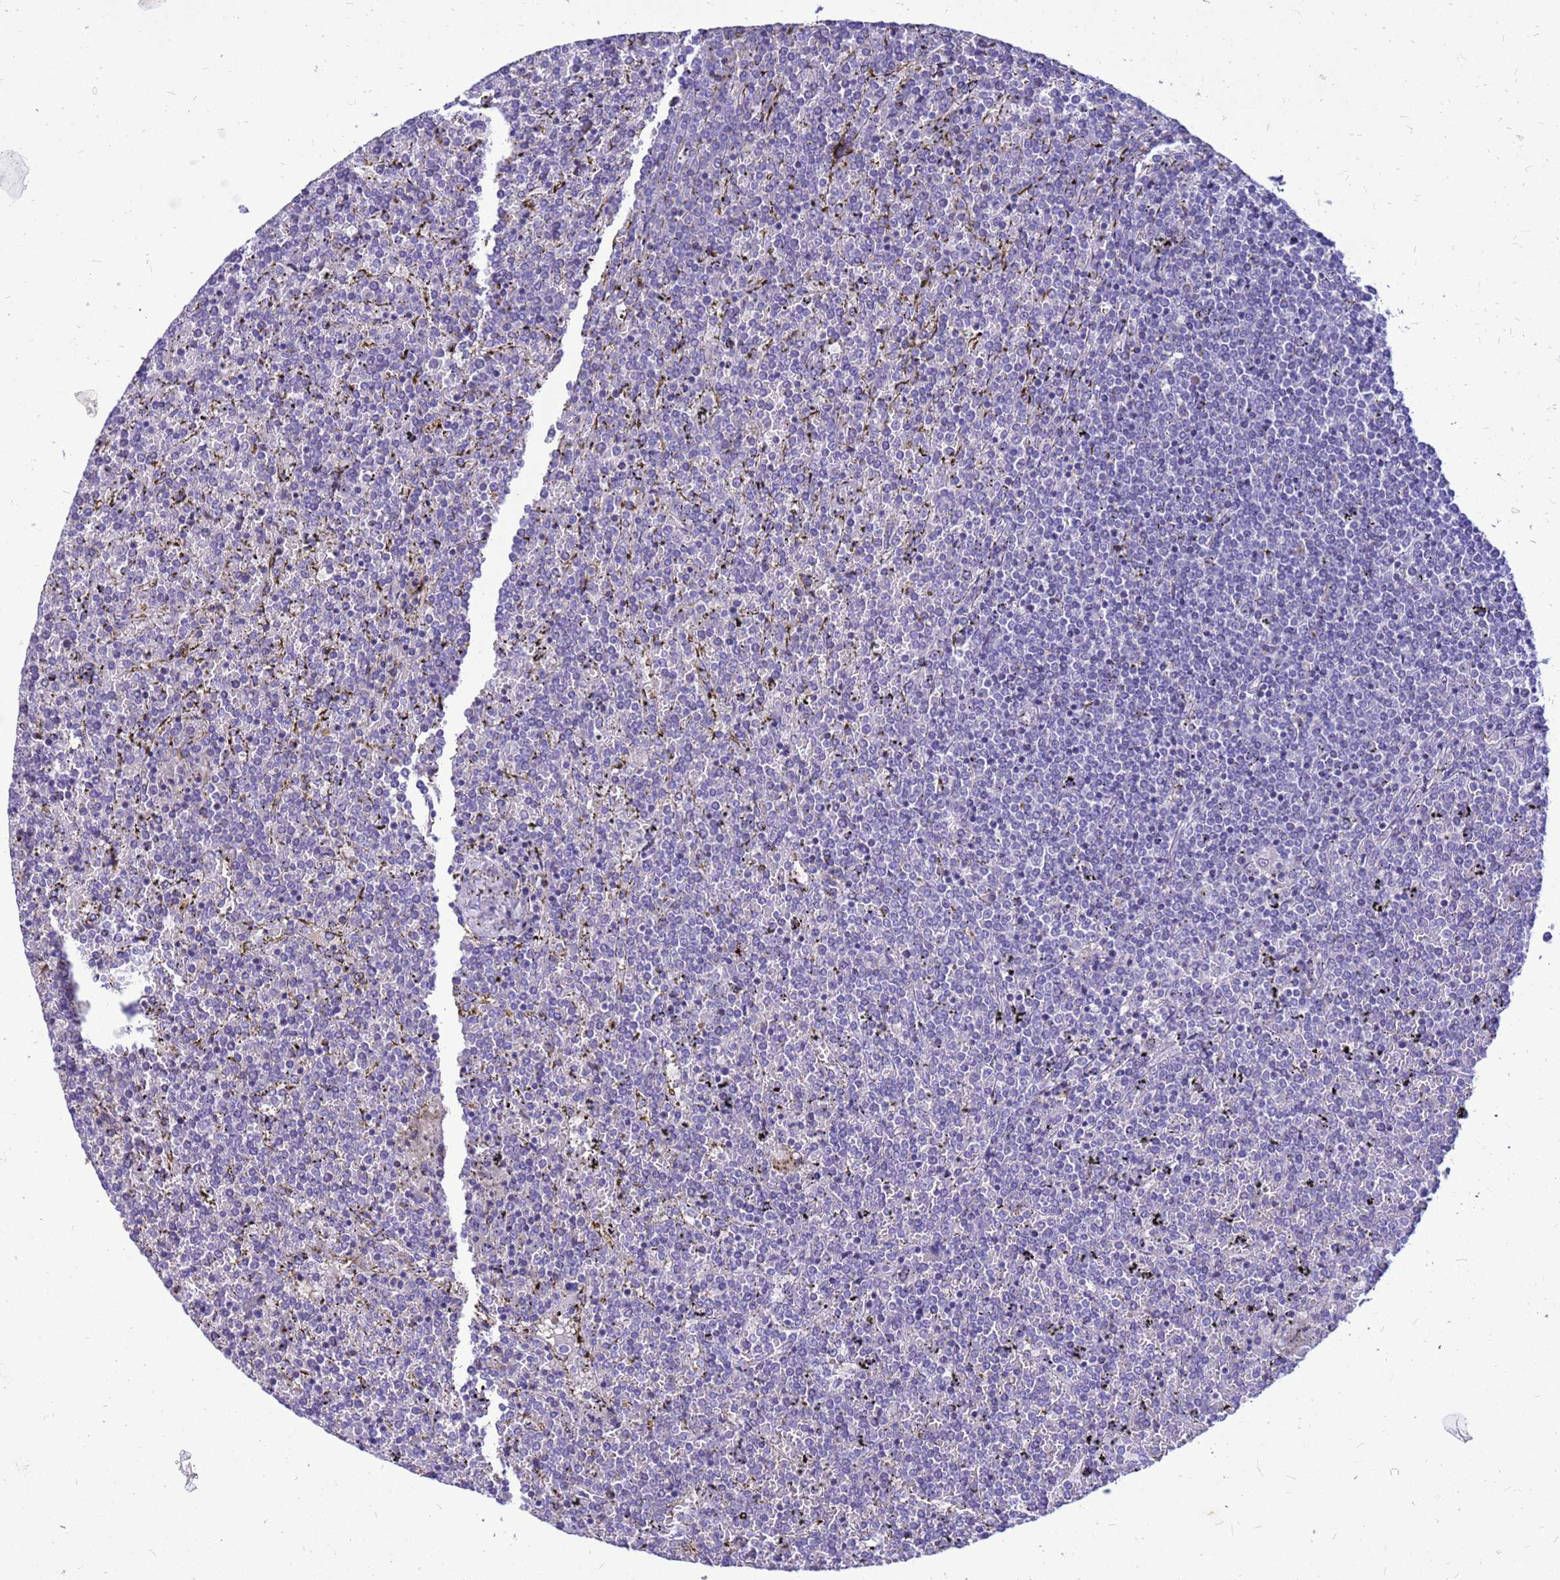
{"staining": {"intensity": "negative", "quantity": "none", "location": "none"}, "tissue": "lymphoma", "cell_type": "Tumor cells", "image_type": "cancer", "snomed": [{"axis": "morphology", "description": "Malignant lymphoma, non-Hodgkin's type, Low grade"}, {"axis": "topography", "description": "Spleen"}], "caption": "High power microscopy histopathology image of an IHC photomicrograph of low-grade malignant lymphoma, non-Hodgkin's type, revealing no significant expression in tumor cells.", "gene": "AKR1C1", "patient": {"sex": "female", "age": 19}}